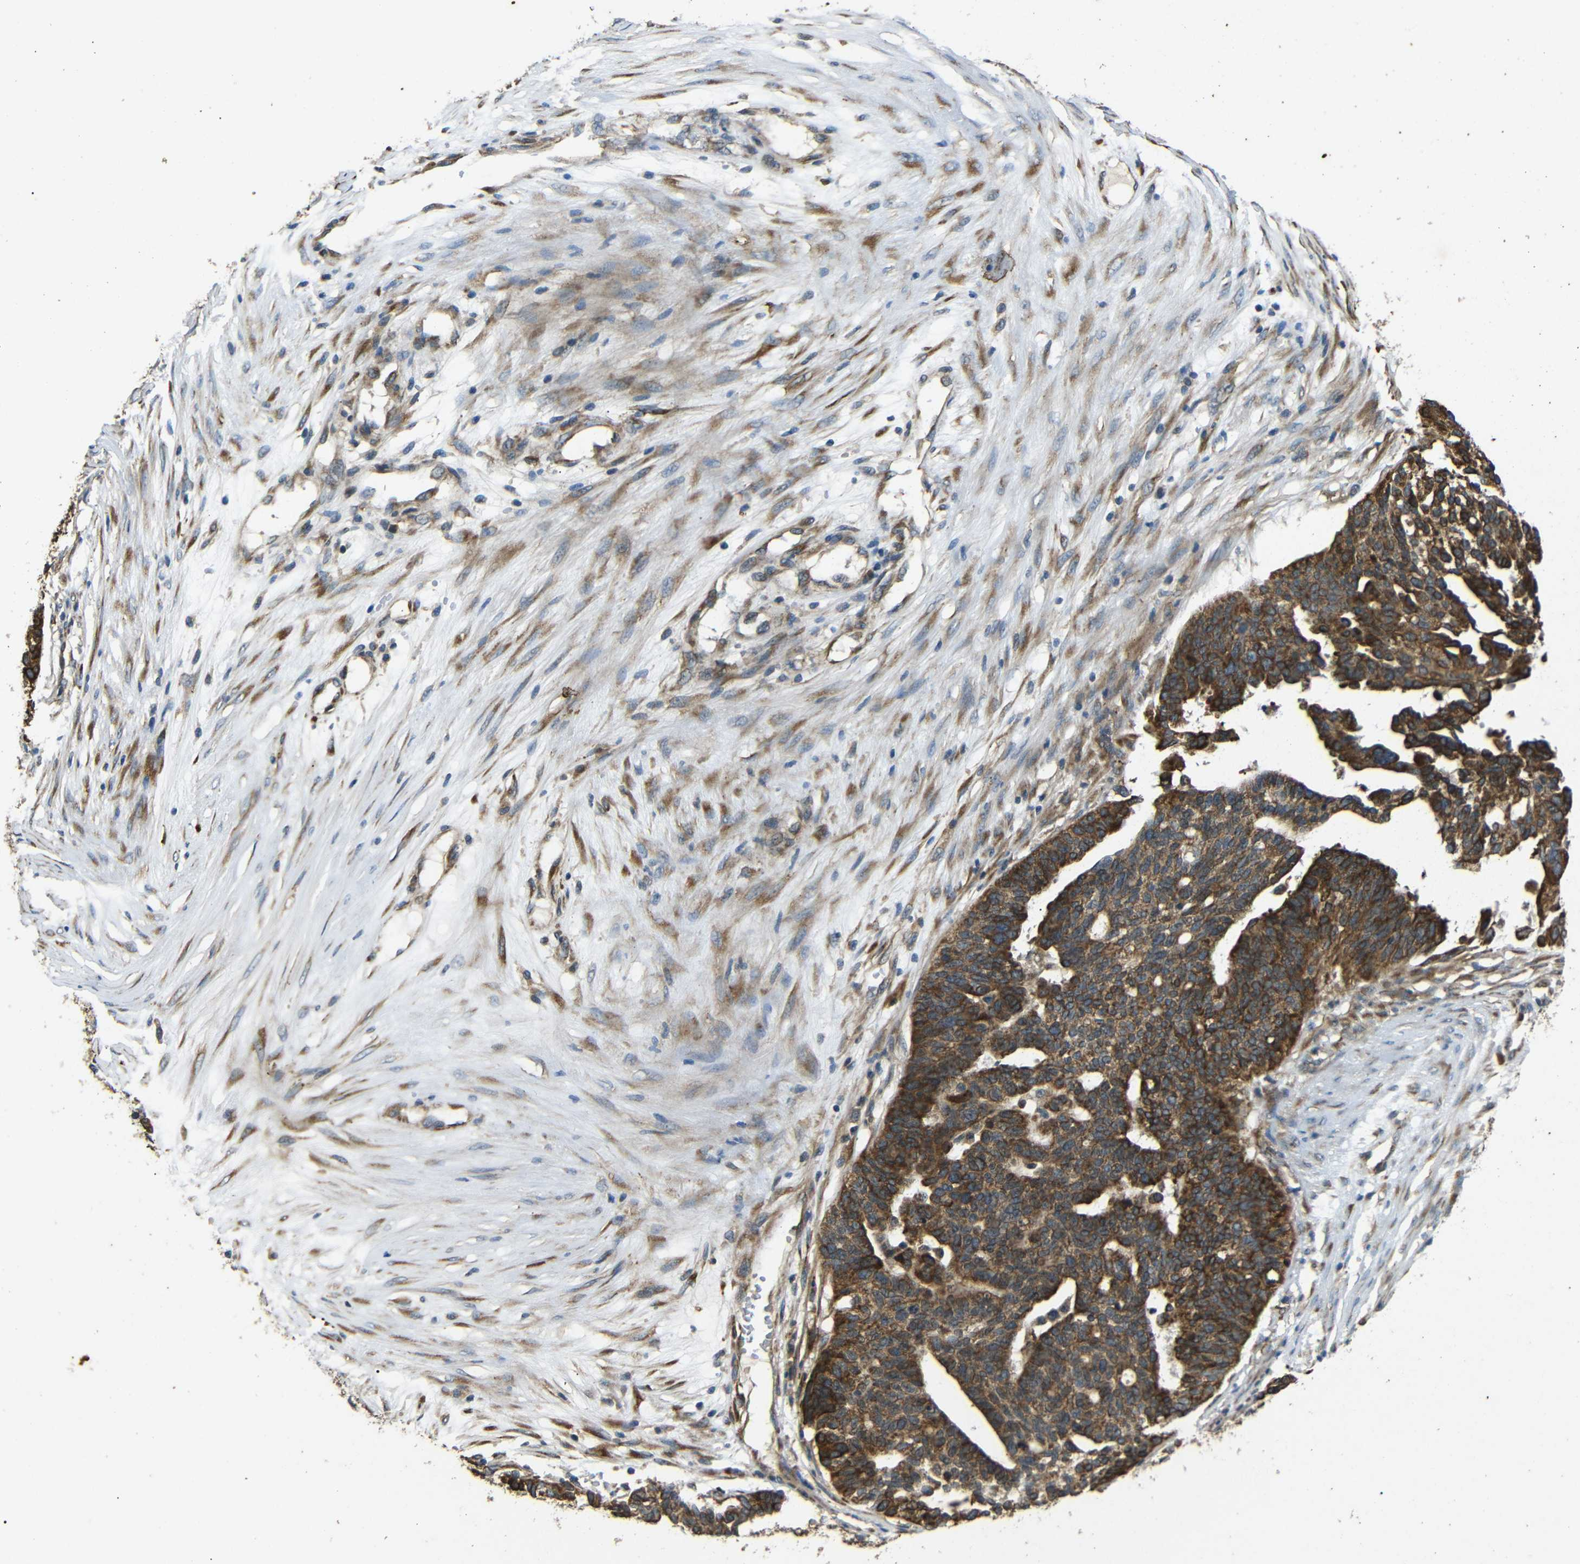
{"staining": {"intensity": "strong", "quantity": ">75%", "location": "cytoplasmic/membranous"}, "tissue": "ovarian cancer", "cell_type": "Tumor cells", "image_type": "cancer", "snomed": [{"axis": "morphology", "description": "Cystadenocarcinoma, serous, NOS"}, {"axis": "topography", "description": "Ovary"}], "caption": "Ovarian cancer (serous cystadenocarcinoma) tissue exhibits strong cytoplasmic/membranous positivity in about >75% of tumor cells Ihc stains the protein of interest in brown and the nuclei are stained blue.", "gene": "TRPC1", "patient": {"sex": "female", "age": 59}}